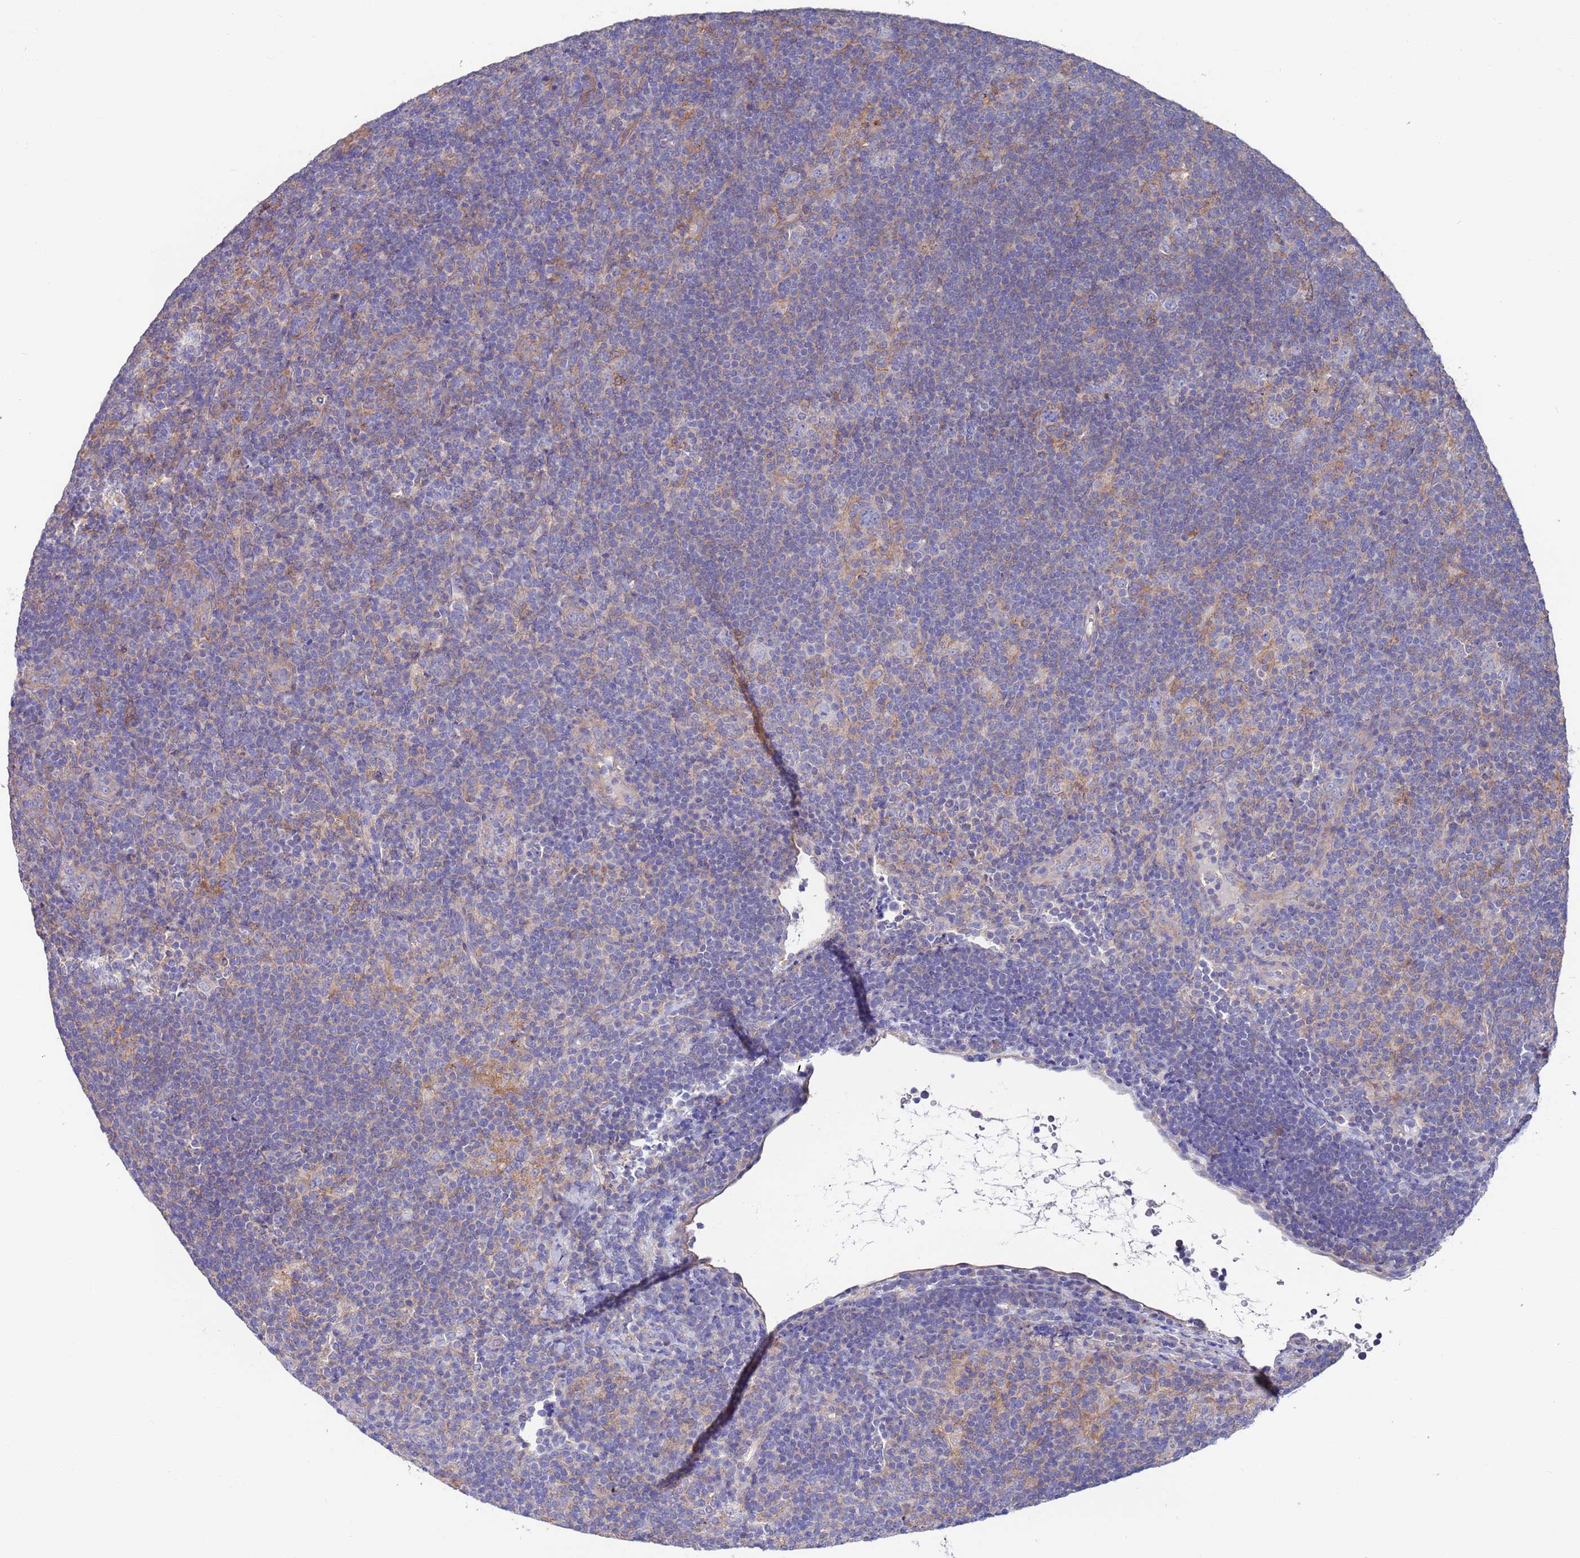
{"staining": {"intensity": "negative", "quantity": "none", "location": "none"}, "tissue": "lymphoma", "cell_type": "Tumor cells", "image_type": "cancer", "snomed": [{"axis": "morphology", "description": "Hodgkin's disease, NOS"}, {"axis": "topography", "description": "Lymph node"}], "caption": "DAB (3,3'-diaminobenzidine) immunohistochemical staining of Hodgkin's disease displays no significant expression in tumor cells.", "gene": "KRTCAP3", "patient": {"sex": "female", "age": 57}}